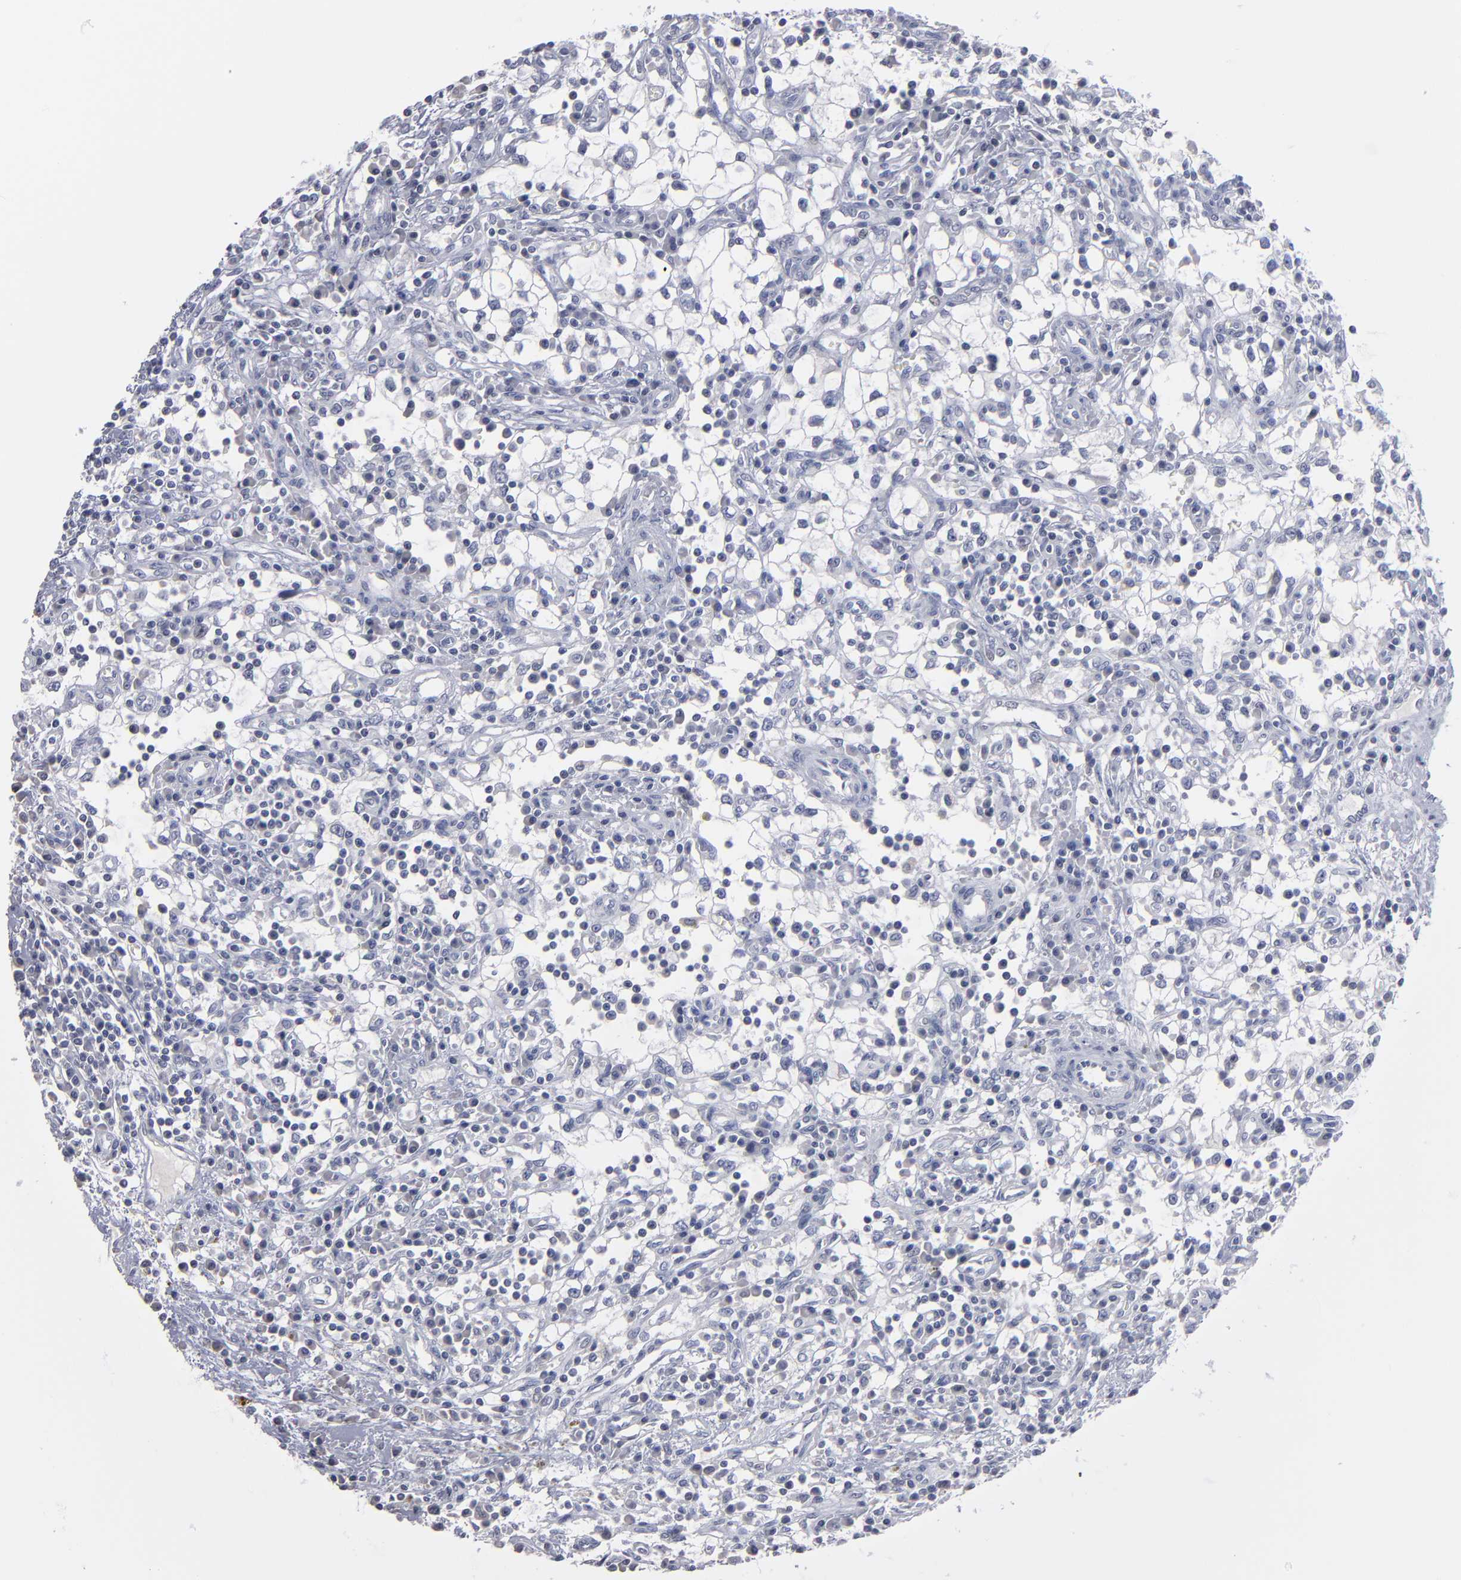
{"staining": {"intensity": "negative", "quantity": "none", "location": "none"}, "tissue": "renal cancer", "cell_type": "Tumor cells", "image_type": "cancer", "snomed": [{"axis": "morphology", "description": "Adenocarcinoma, NOS"}, {"axis": "topography", "description": "Kidney"}], "caption": "IHC micrograph of human renal cancer (adenocarcinoma) stained for a protein (brown), which exhibits no positivity in tumor cells.", "gene": "RPH3A", "patient": {"sex": "male", "age": 82}}